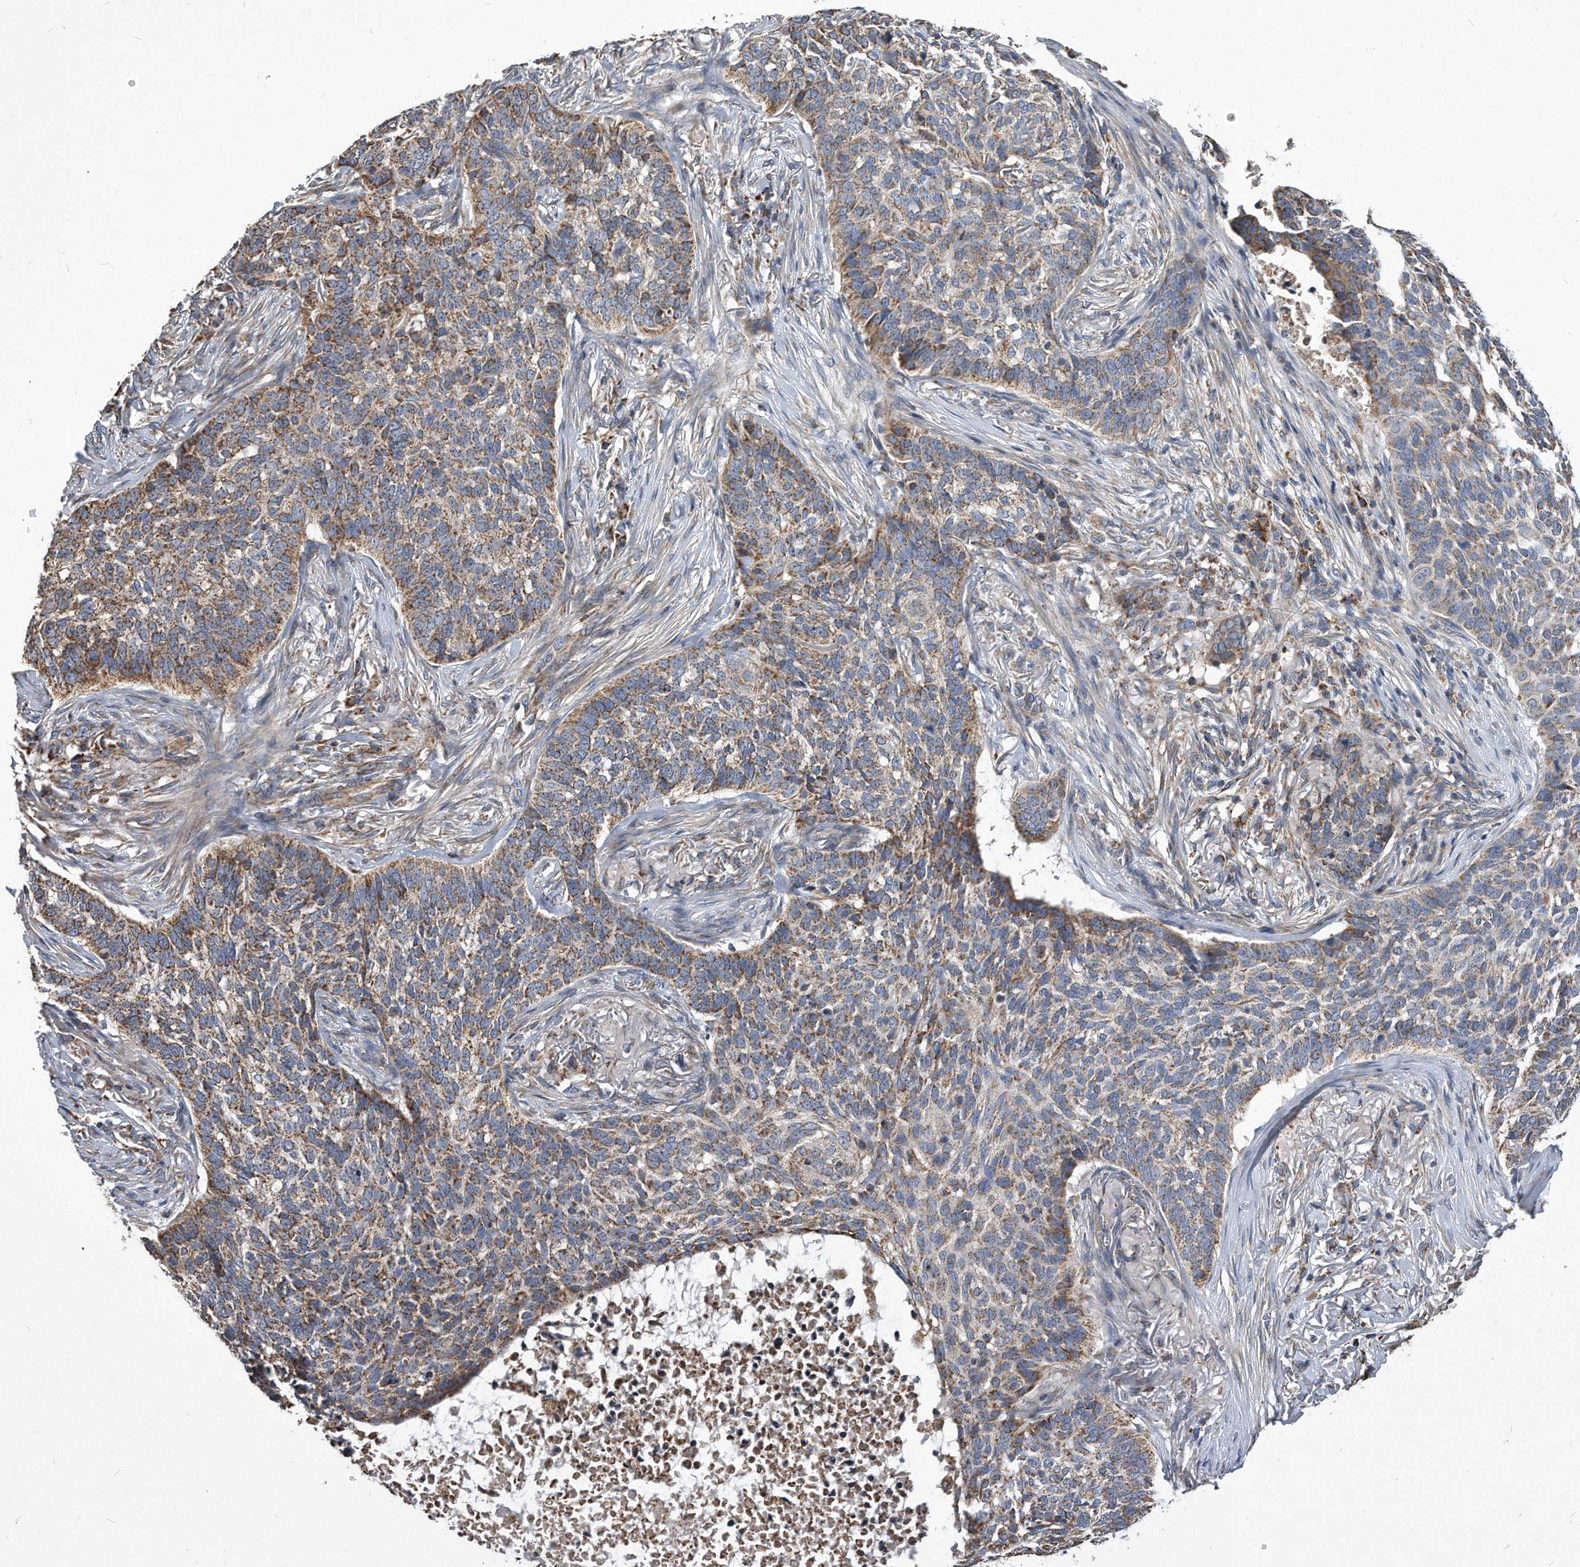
{"staining": {"intensity": "moderate", "quantity": ">75%", "location": "cytoplasmic/membranous"}, "tissue": "skin cancer", "cell_type": "Tumor cells", "image_type": "cancer", "snomed": [{"axis": "morphology", "description": "Basal cell carcinoma"}, {"axis": "topography", "description": "Skin"}], "caption": "The image reveals immunohistochemical staining of skin cancer (basal cell carcinoma). There is moderate cytoplasmic/membranous positivity is seen in approximately >75% of tumor cells.", "gene": "PPP5C", "patient": {"sex": "male", "age": 85}}